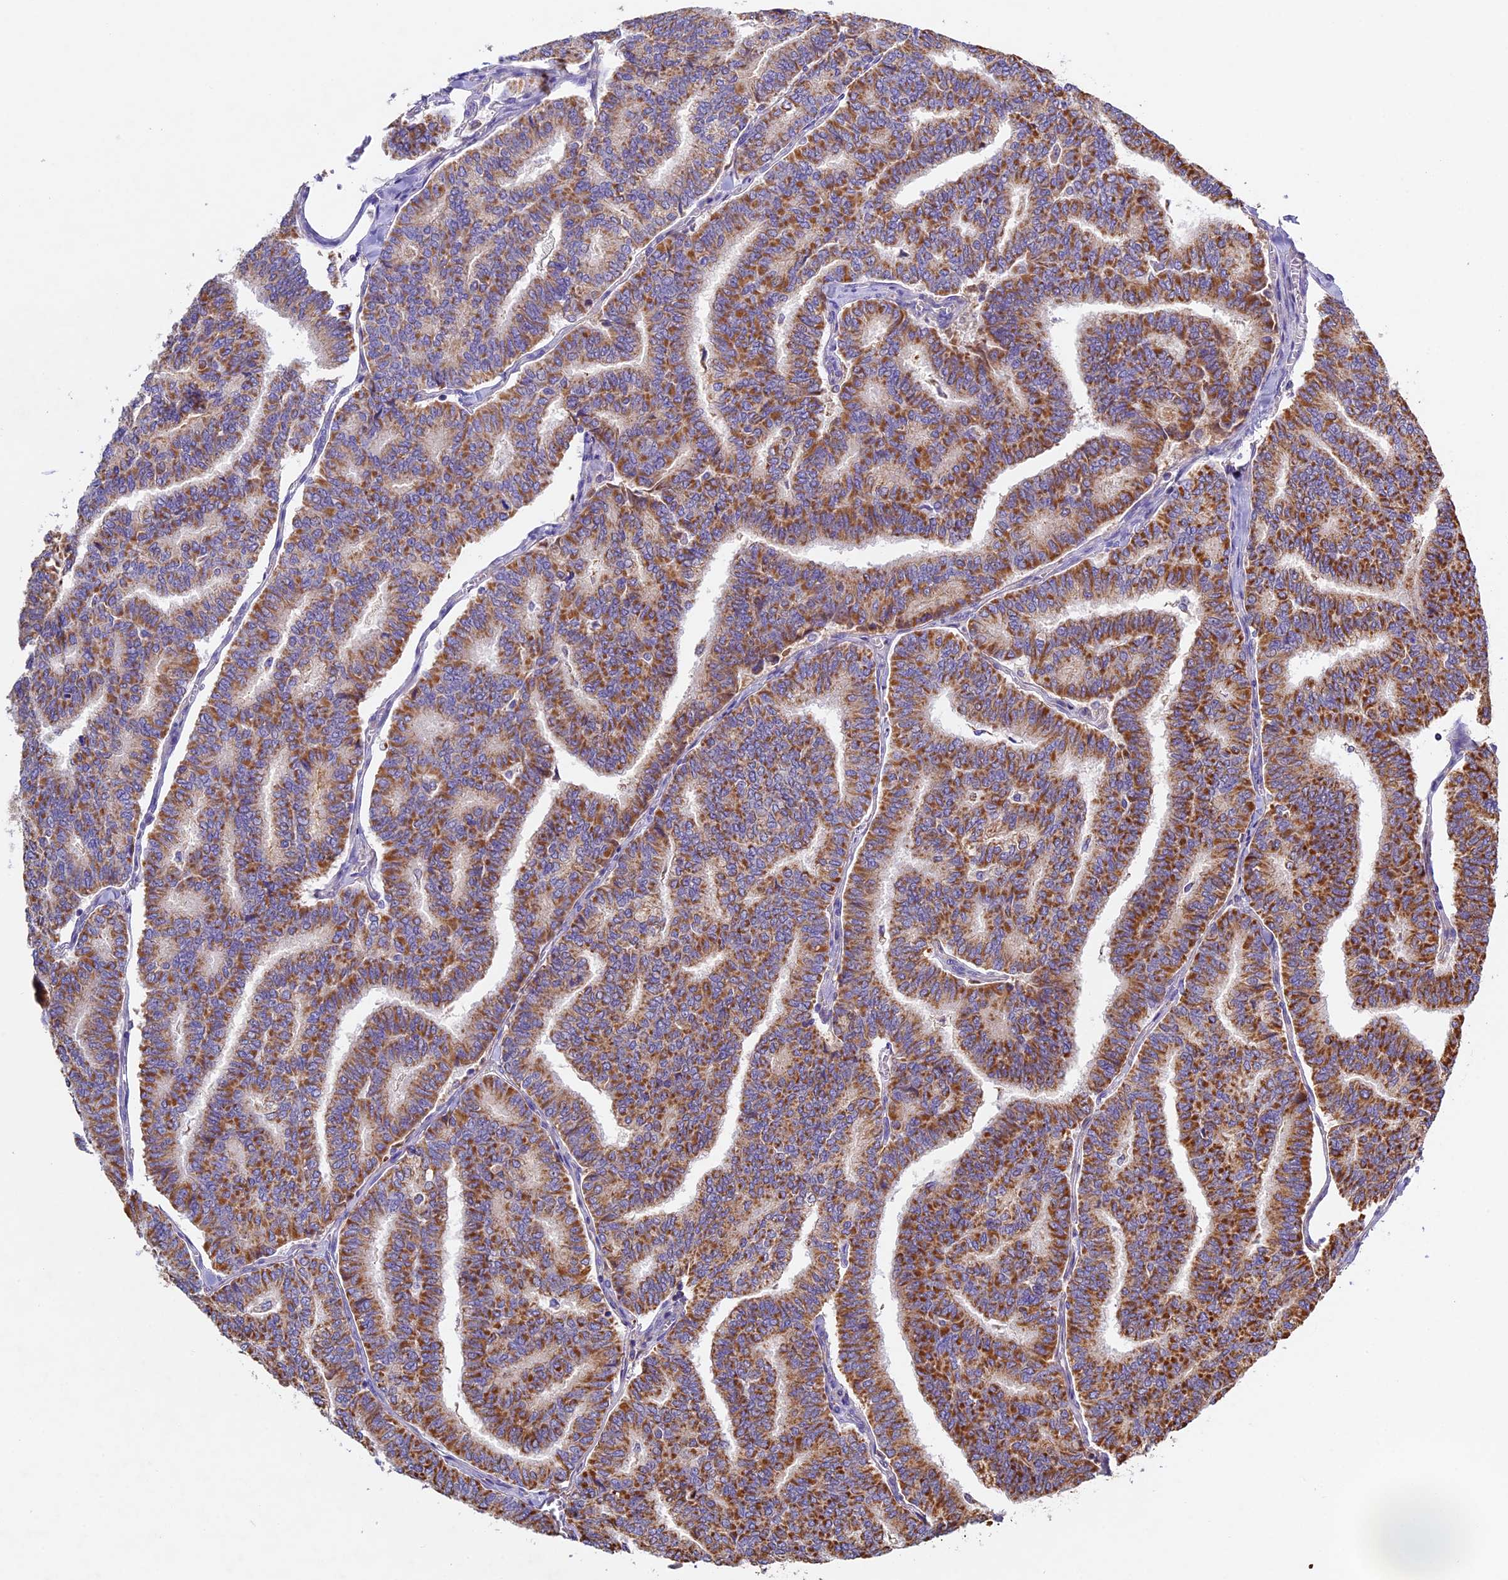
{"staining": {"intensity": "strong", "quantity": ">75%", "location": "cytoplasmic/membranous"}, "tissue": "thyroid cancer", "cell_type": "Tumor cells", "image_type": "cancer", "snomed": [{"axis": "morphology", "description": "Papillary adenocarcinoma, NOS"}, {"axis": "topography", "description": "Thyroid gland"}], "caption": "Immunohistochemistry (IHC) of human papillary adenocarcinoma (thyroid) exhibits high levels of strong cytoplasmic/membranous expression in approximately >75% of tumor cells. (DAB (3,3'-diaminobenzidine) = brown stain, brightfield microscopy at high magnification).", "gene": "OCEL1", "patient": {"sex": "female", "age": 35}}